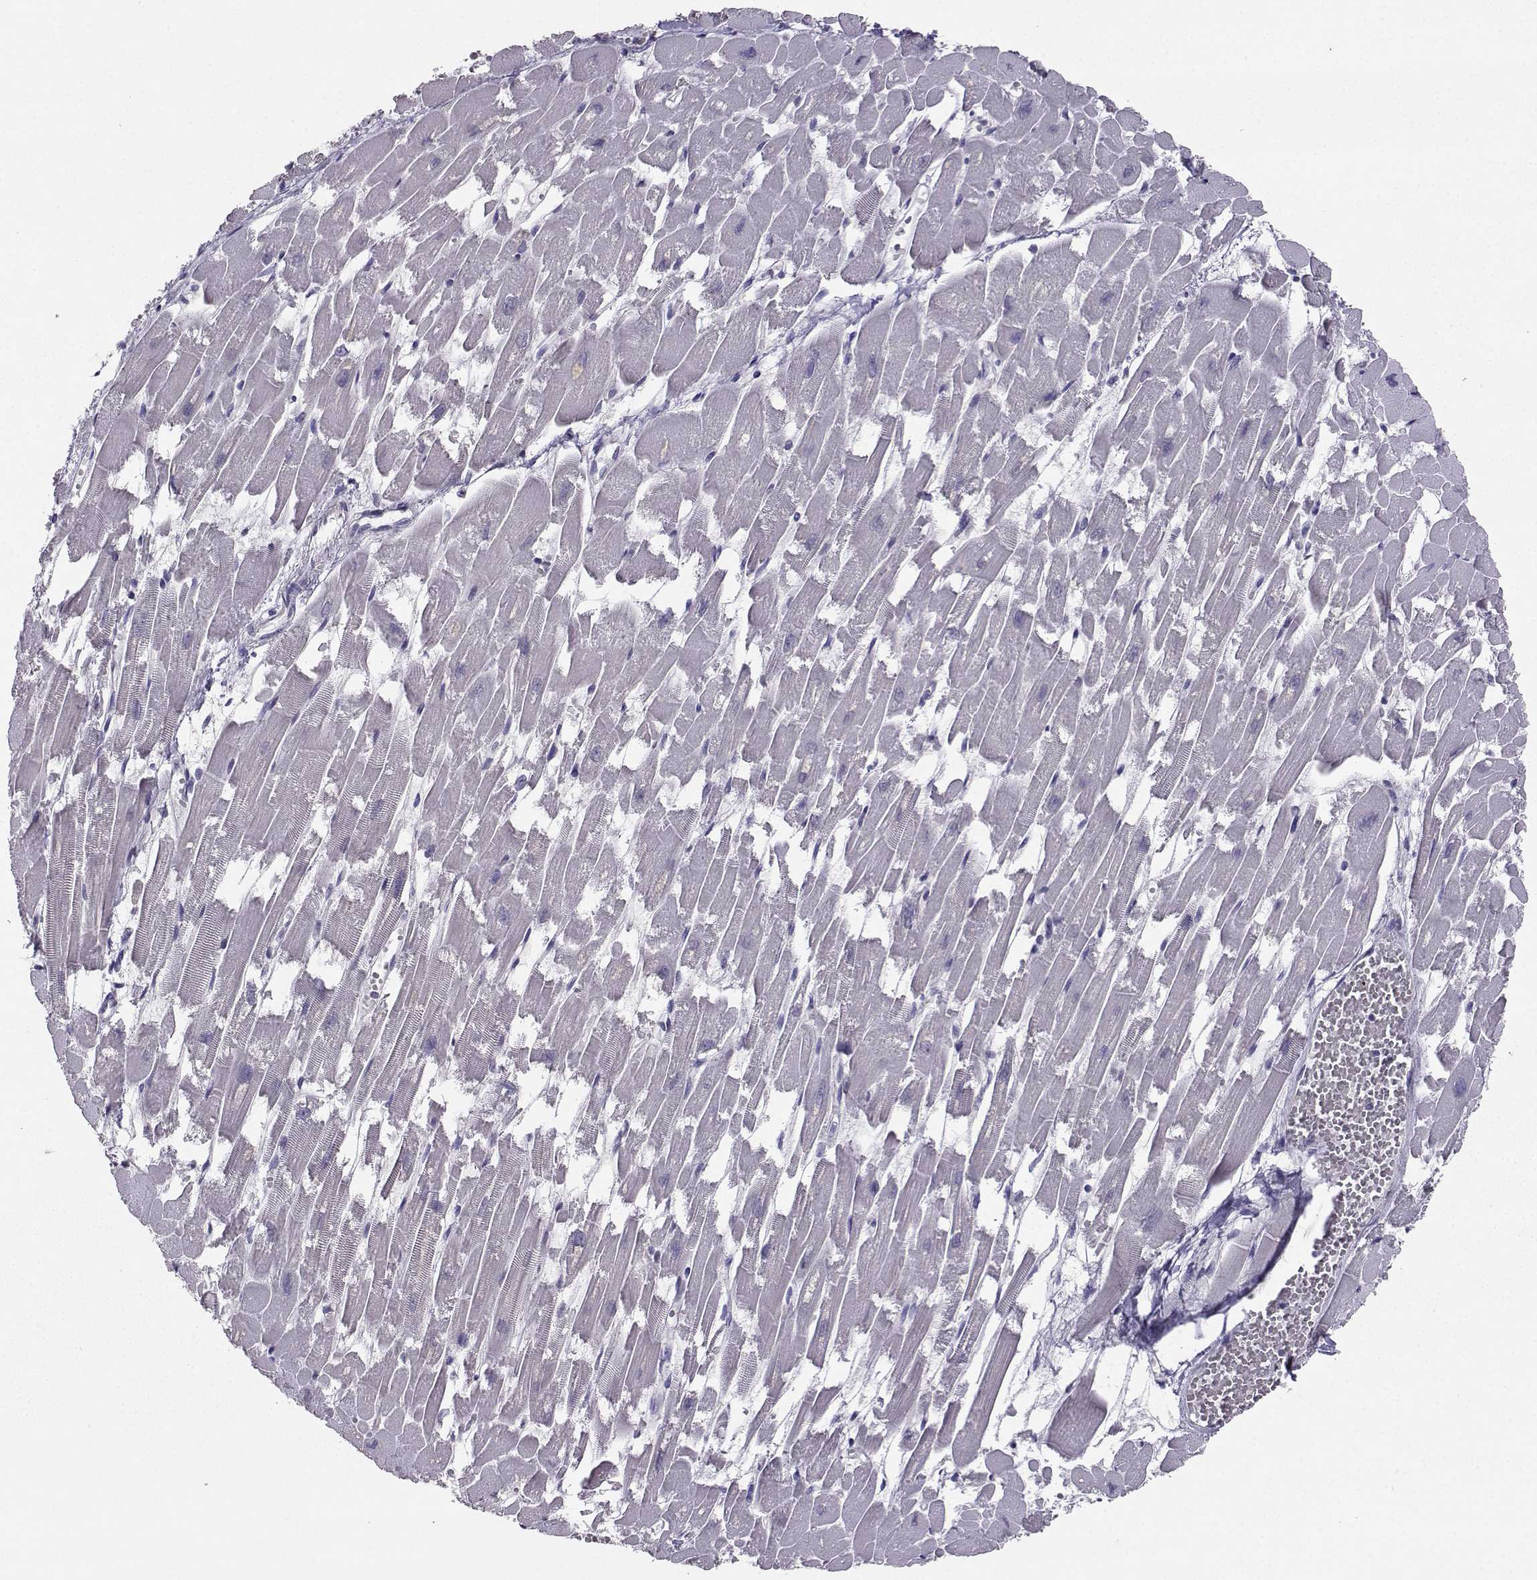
{"staining": {"intensity": "negative", "quantity": "none", "location": "none"}, "tissue": "heart muscle", "cell_type": "Cardiomyocytes", "image_type": "normal", "snomed": [{"axis": "morphology", "description": "Normal tissue, NOS"}, {"axis": "topography", "description": "Heart"}], "caption": "Immunohistochemical staining of unremarkable heart muscle reveals no significant expression in cardiomyocytes.", "gene": "CARTPT", "patient": {"sex": "female", "age": 52}}